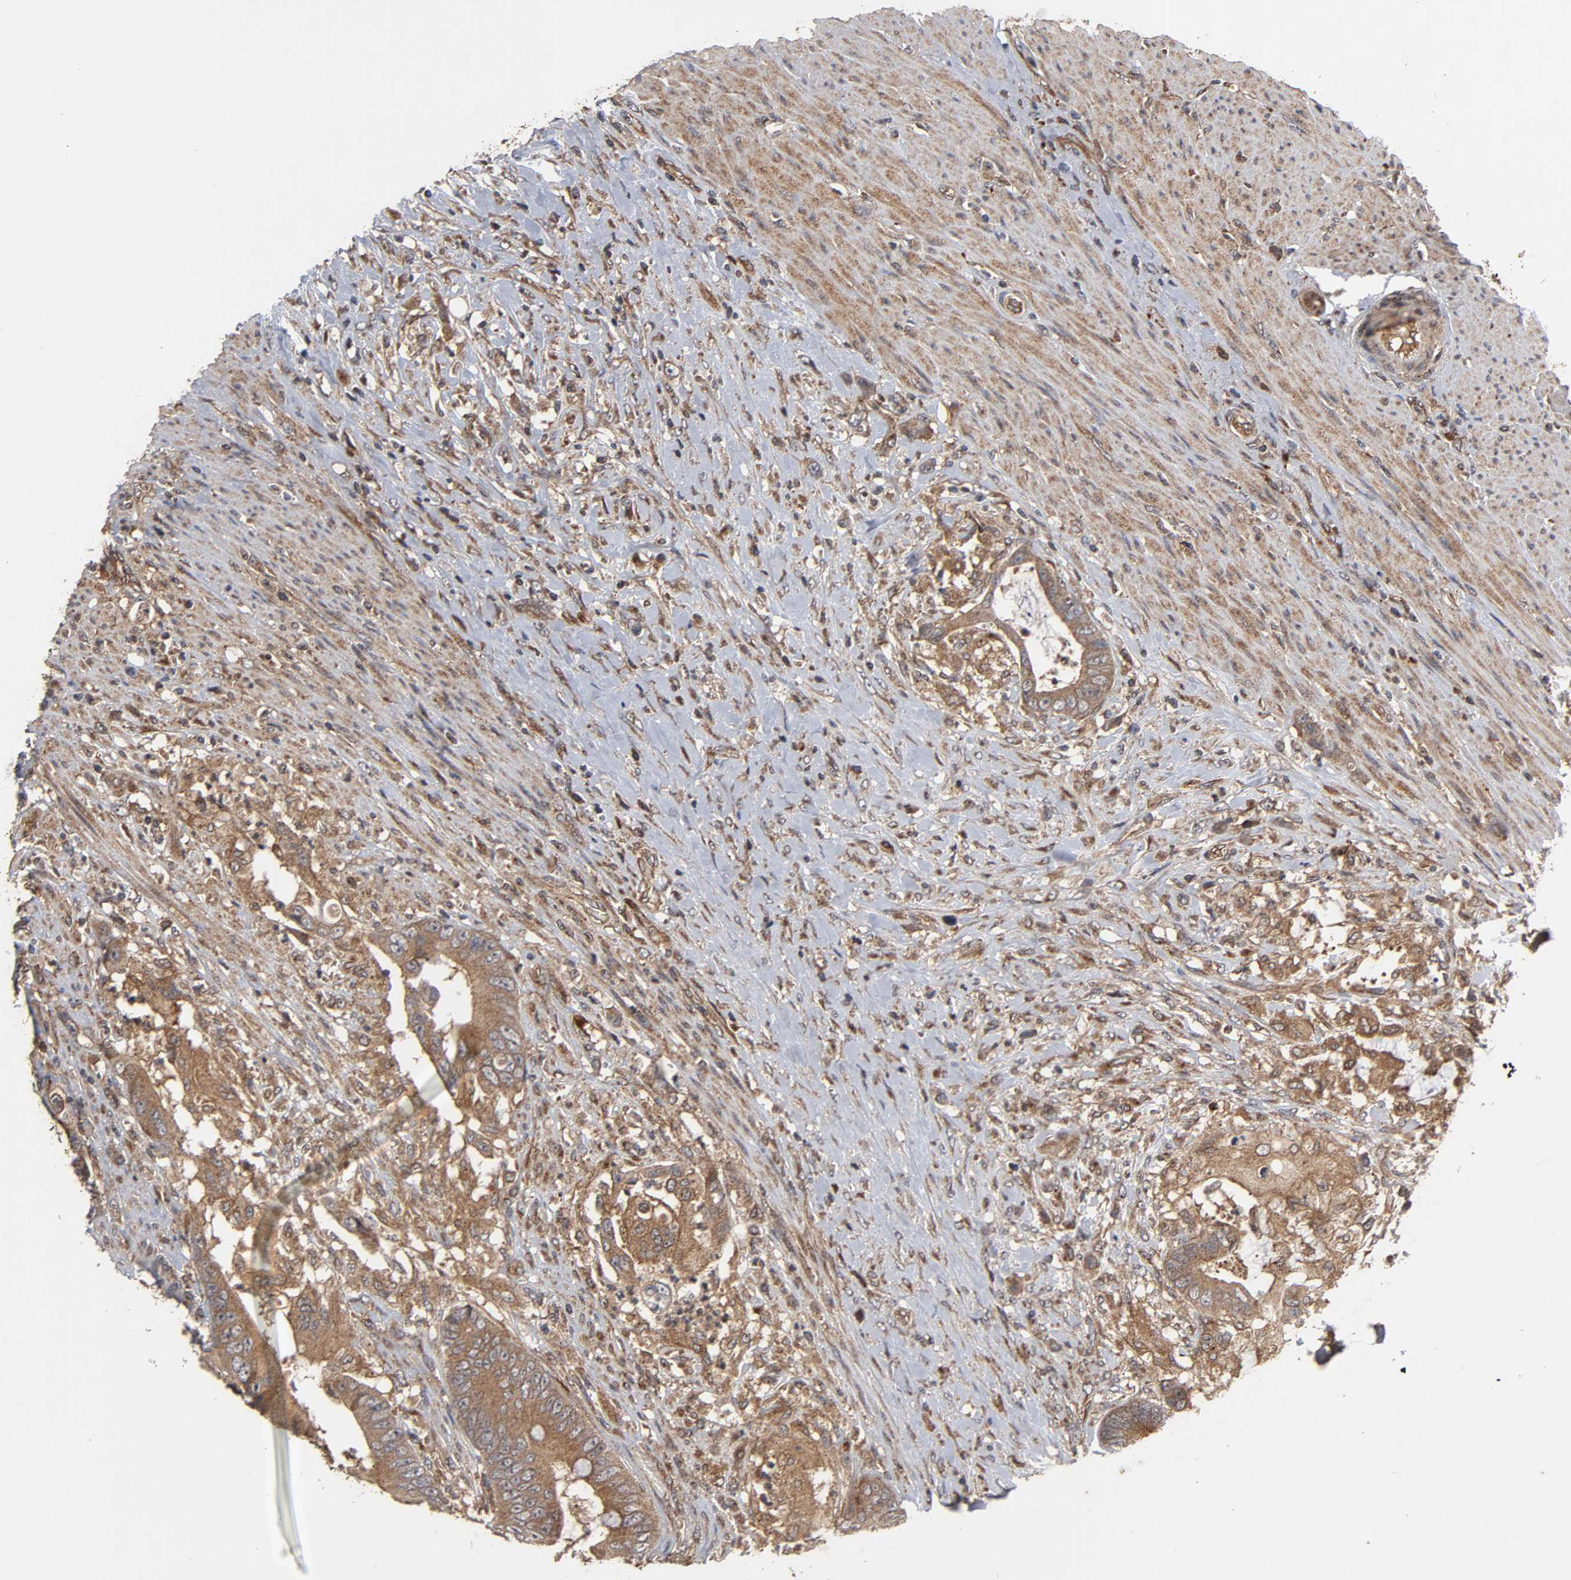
{"staining": {"intensity": "moderate", "quantity": ">75%", "location": "cytoplasmic/membranous"}, "tissue": "colorectal cancer", "cell_type": "Tumor cells", "image_type": "cancer", "snomed": [{"axis": "morphology", "description": "Adenocarcinoma, NOS"}, {"axis": "topography", "description": "Rectum"}], "caption": "Brown immunohistochemical staining in human adenocarcinoma (colorectal) shows moderate cytoplasmic/membranous expression in approximately >75% of tumor cells.", "gene": "IKBKB", "patient": {"sex": "female", "age": 77}}